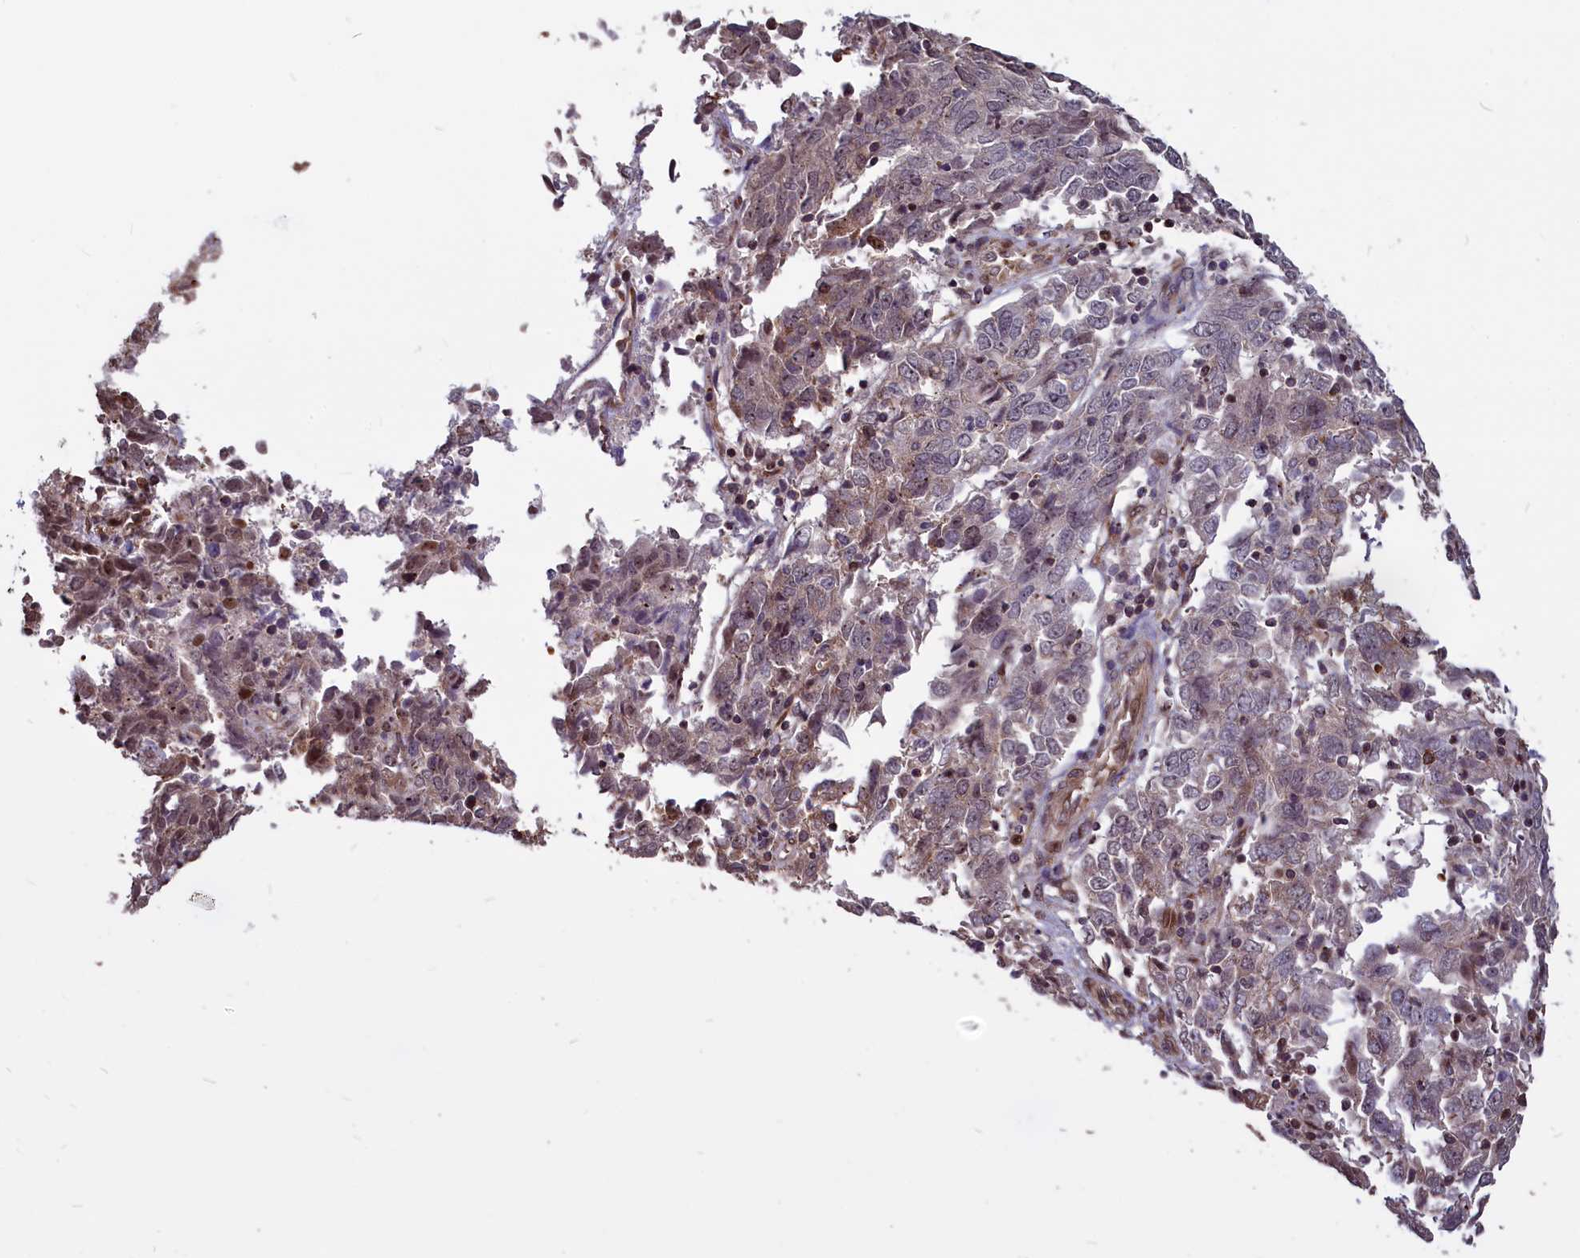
{"staining": {"intensity": "weak", "quantity": "25%-75%", "location": "nuclear"}, "tissue": "endometrial cancer", "cell_type": "Tumor cells", "image_type": "cancer", "snomed": [{"axis": "morphology", "description": "Adenocarcinoma, NOS"}, {"axis": "topography", "description": "Endometrium"}], "caption": "A micrograph showing weak nuclear positivity in about 25%-75% of tumor cells in endometrial cancer, as visualized by brown immunohistochemical staining.", "gene": "SHFL", "patient": {"sex": "female", "age": 80}}